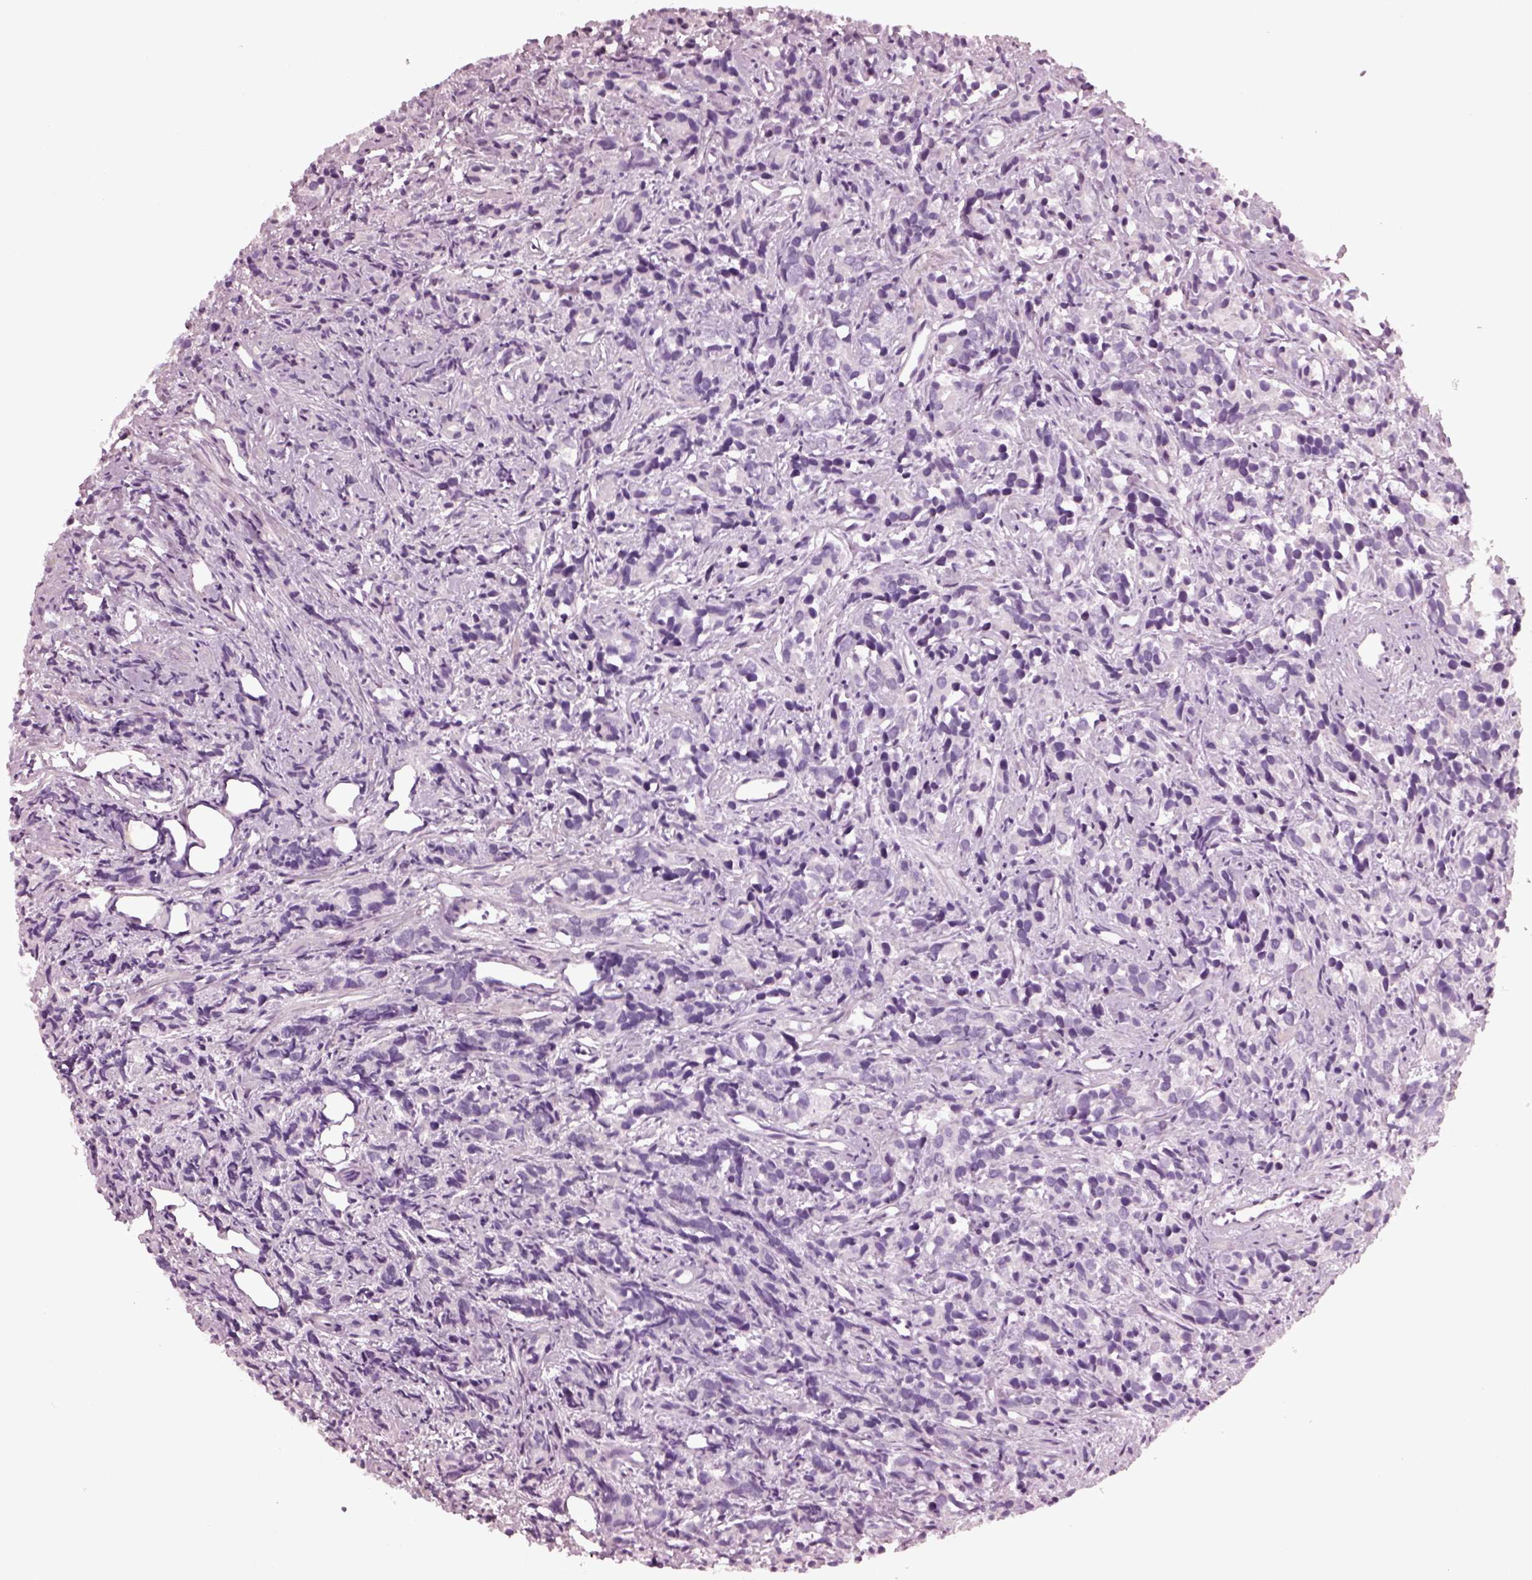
{"staining": {"intensity": "negative", "quantity": "none", "location": "none"}, "tissue": "prostate cancer", "cell_type": "Tumor cells", "image_type": "cancer", "snomed": [{"axis": "morphology", "description": "Adenocarcinoma, High grade"}, {"axis": "topography", "description": "Prostate"}], "caption": "A micrograph of prostate cancer stained for a protein displays no brown staining in tumor cells. (Brightfield microscopy of DAB (3,3'-diaminobenzidine) IHC at high magnification).", "gene": "SLC6A17", "patient": {"sex": "male", "age": 84}}